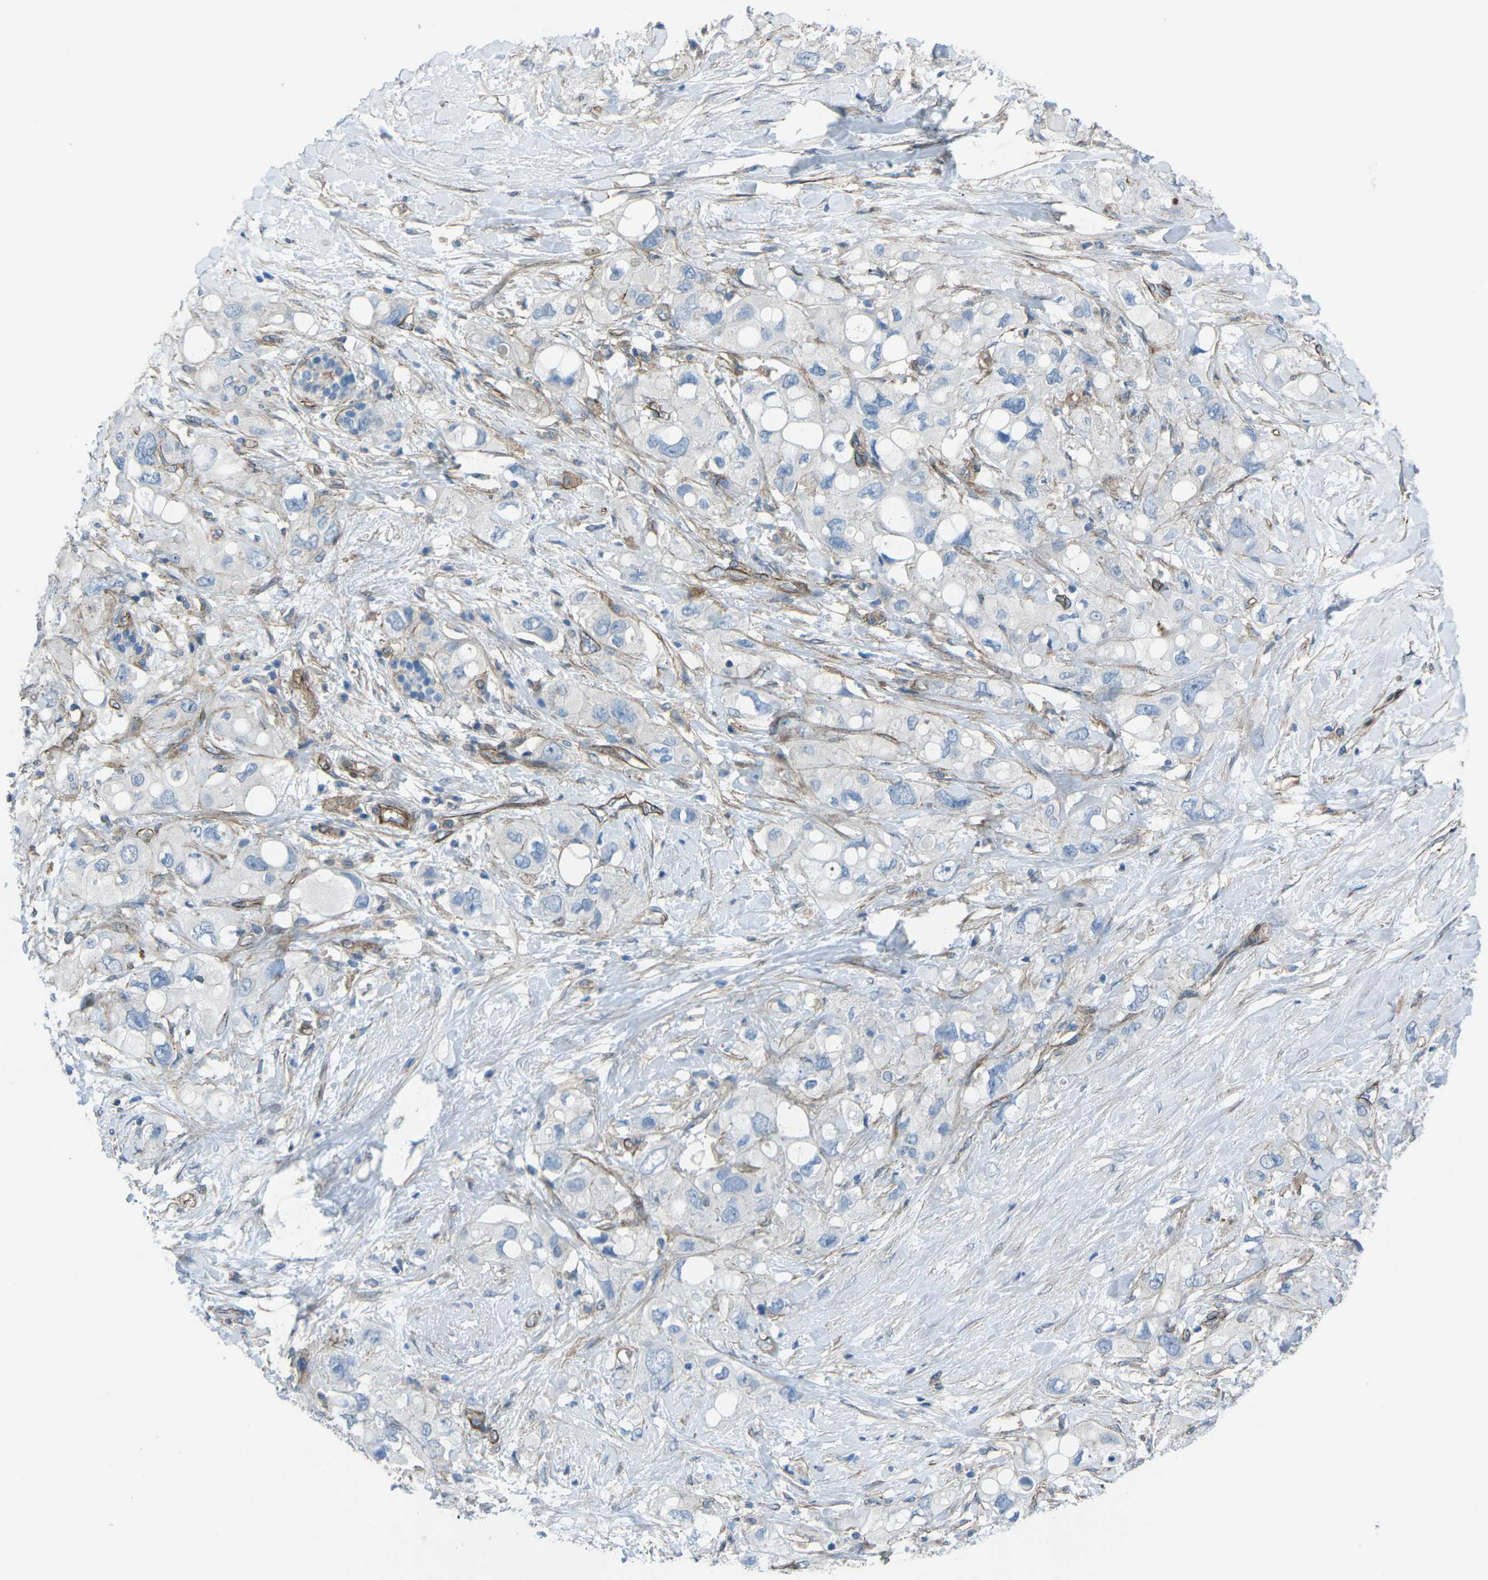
{"staining": {"intensity": "negative", "quantity": "none", "location": "none"}, "tissue": "pancreatic cancer", "cell_type": "Tumor cells", "image_type": "cancer", "snomed": [{"axis": "morphology", "description": "Adenocarcinoma, NOS"}, {"axis": "topography", "description": "Pancreas"}], "caption": "Photomicrograph shows no significant protein positivity in tumor cells of pancreatic cancer (adenocarcinoma).", "gene": "UTRN", "patient": {"sex": "female", "age": 56}}